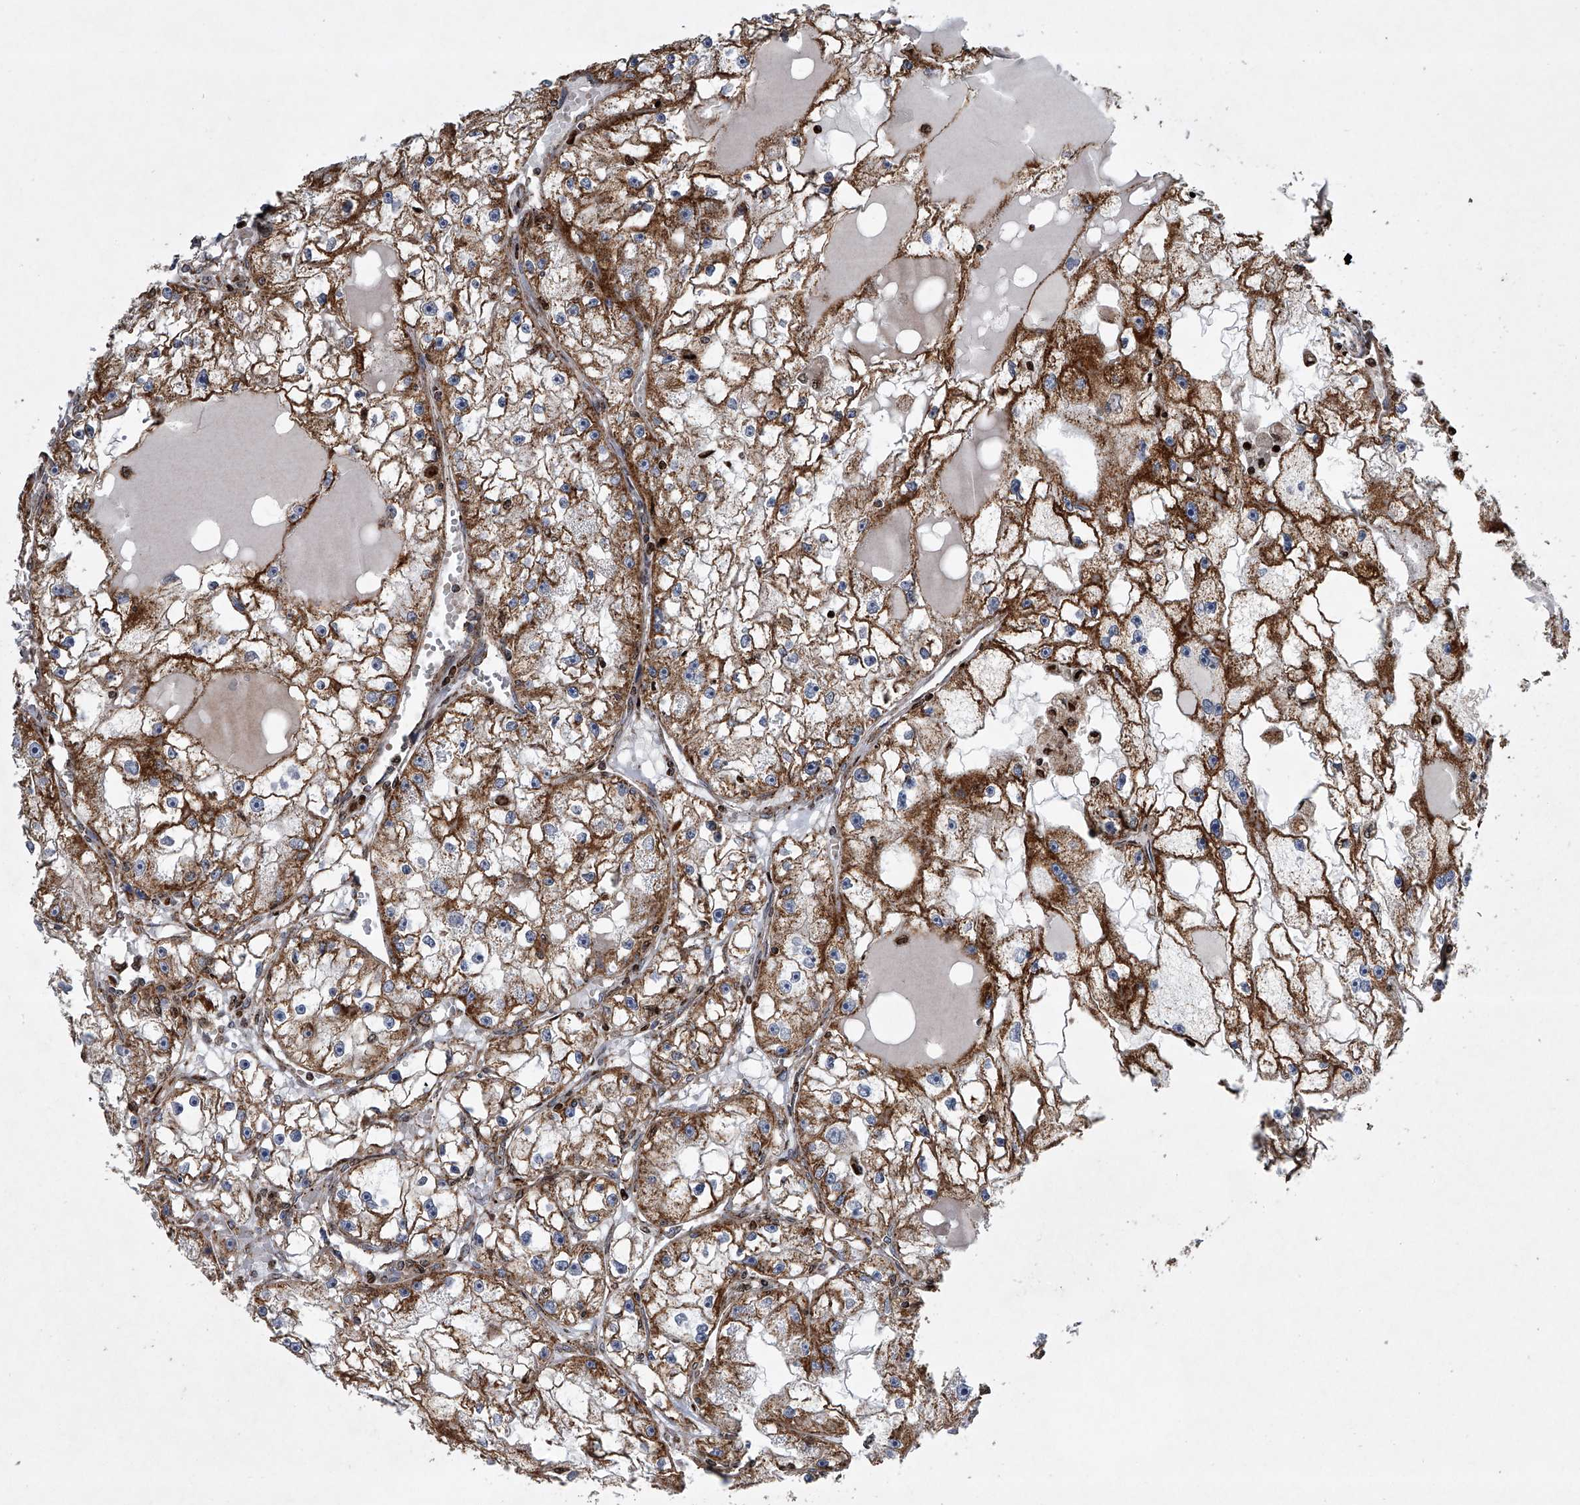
{"staining": {"intensity": "moderate", "quantity": ">75%", "location": "cytoplasmic/membranous"}, "tissue": "renal cancer", "cell_type": "Tumor cells", "image_type": "cancer", "snomed": [{"axis": "morphology", "description": "Adenocarcinoma, NOS"}, {"axis": "topography", "description": "Kidney"}], "caption": "This histopathology image exhibits adenocarcinoma (renal) stained with immunohistochemistry to label a protein in brown. The cytoplasmic/membranous of tumor cells show moderate positivity for the protein. Nuclei are counter-stained blue.", "gene": "STRADA", "patient": {"sex": "male", "age": 56}}